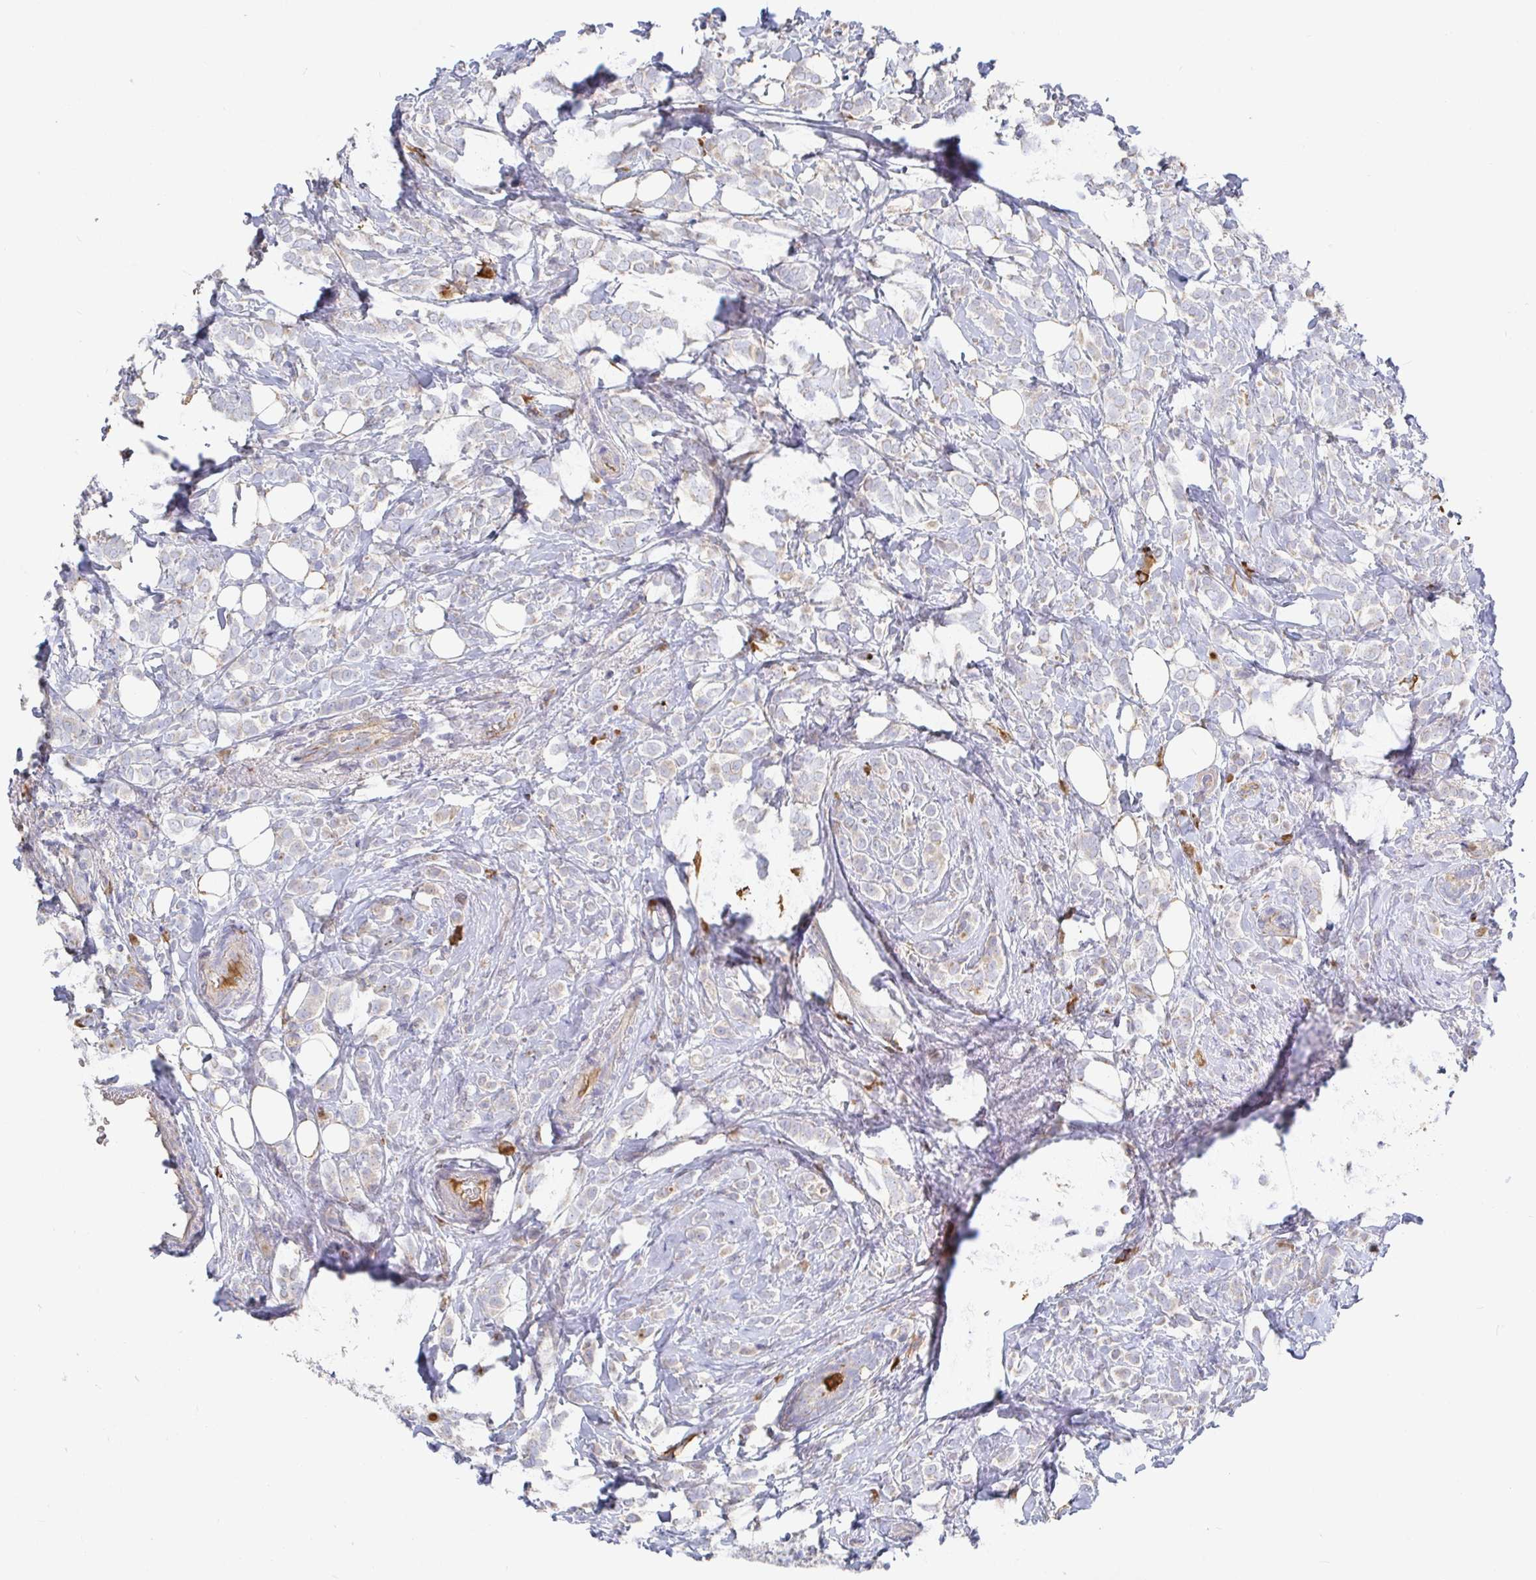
{"staining": {"intensity": "negative", "quantity": "none", "location": "none"}, "tissue": "breast cancer", "cell_type": "Tumor cells", "image_type": "cancer", "snomed": [{"axis": "morphology", "description": "Lobular carcinoma"}, {"axis": "topography", "description": "Breast"}], "caption": "Human breast cancer (lobular carcinoma) stained for a protein using immunohistochemistry (IHC) reveals no positivity in tumor cells.", "gene": "IRAK2", "patient": {"sex": "female", "age": 49}}